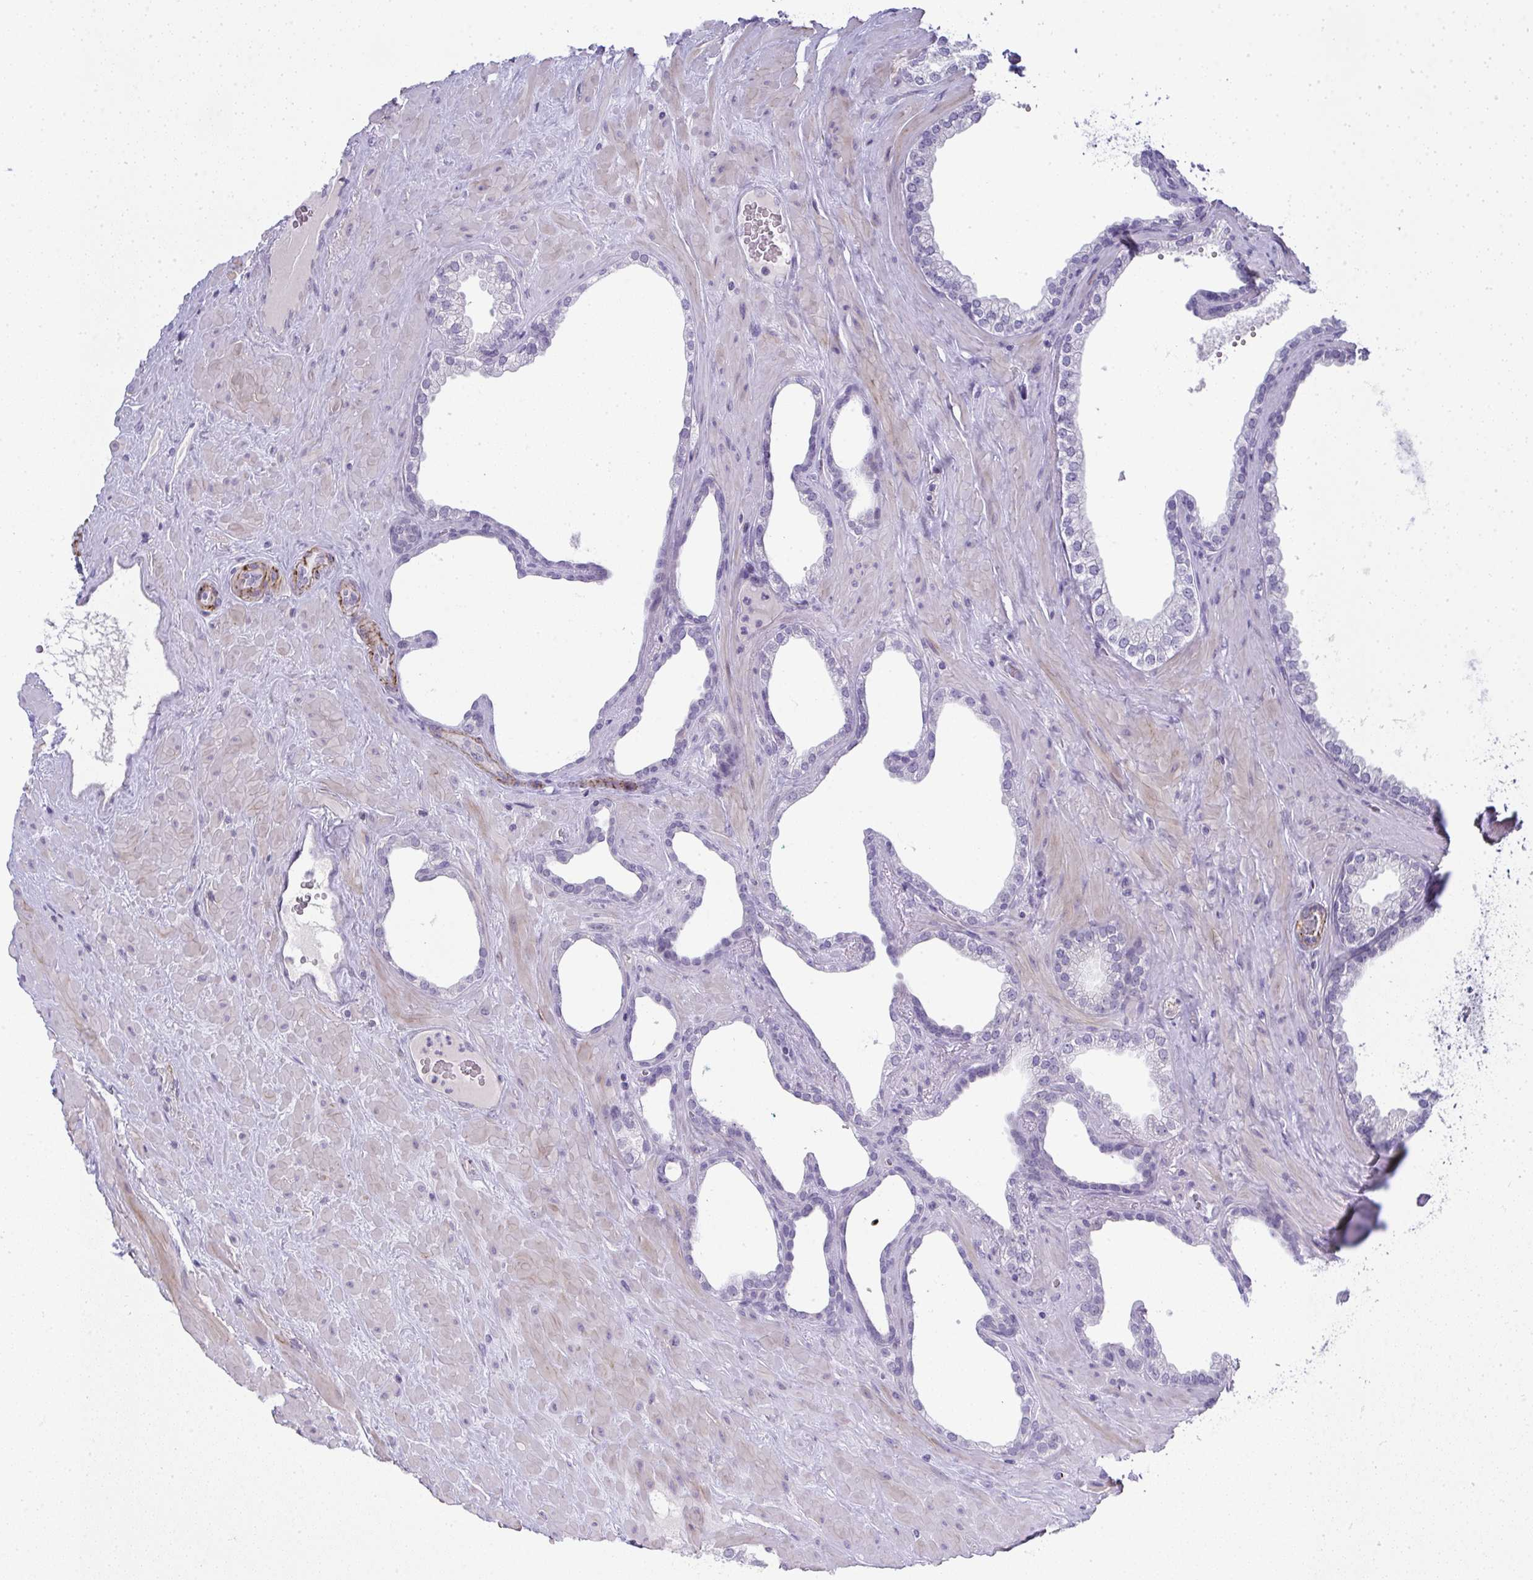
{"staining": {"intensity": "negative", "quantity": "none", "location": "none"}, "tissue": "prostate cancer", "cell_type": "Tumor cells", "image_type": "cancer", "snomed": [{"axis": "morphology", "description": "Adenocarcinoma, High grade"}, {"axis": "topography", "description": "Prostate"}], "caption": "Prostate adenocarcinoma (high-grade) was stained to show a protein in brown. There is no significant expression in tumor cells. Nuclei are stained in blue.", "gene": "UBE2S", "patient": {"sex": "male", "age": 68}}